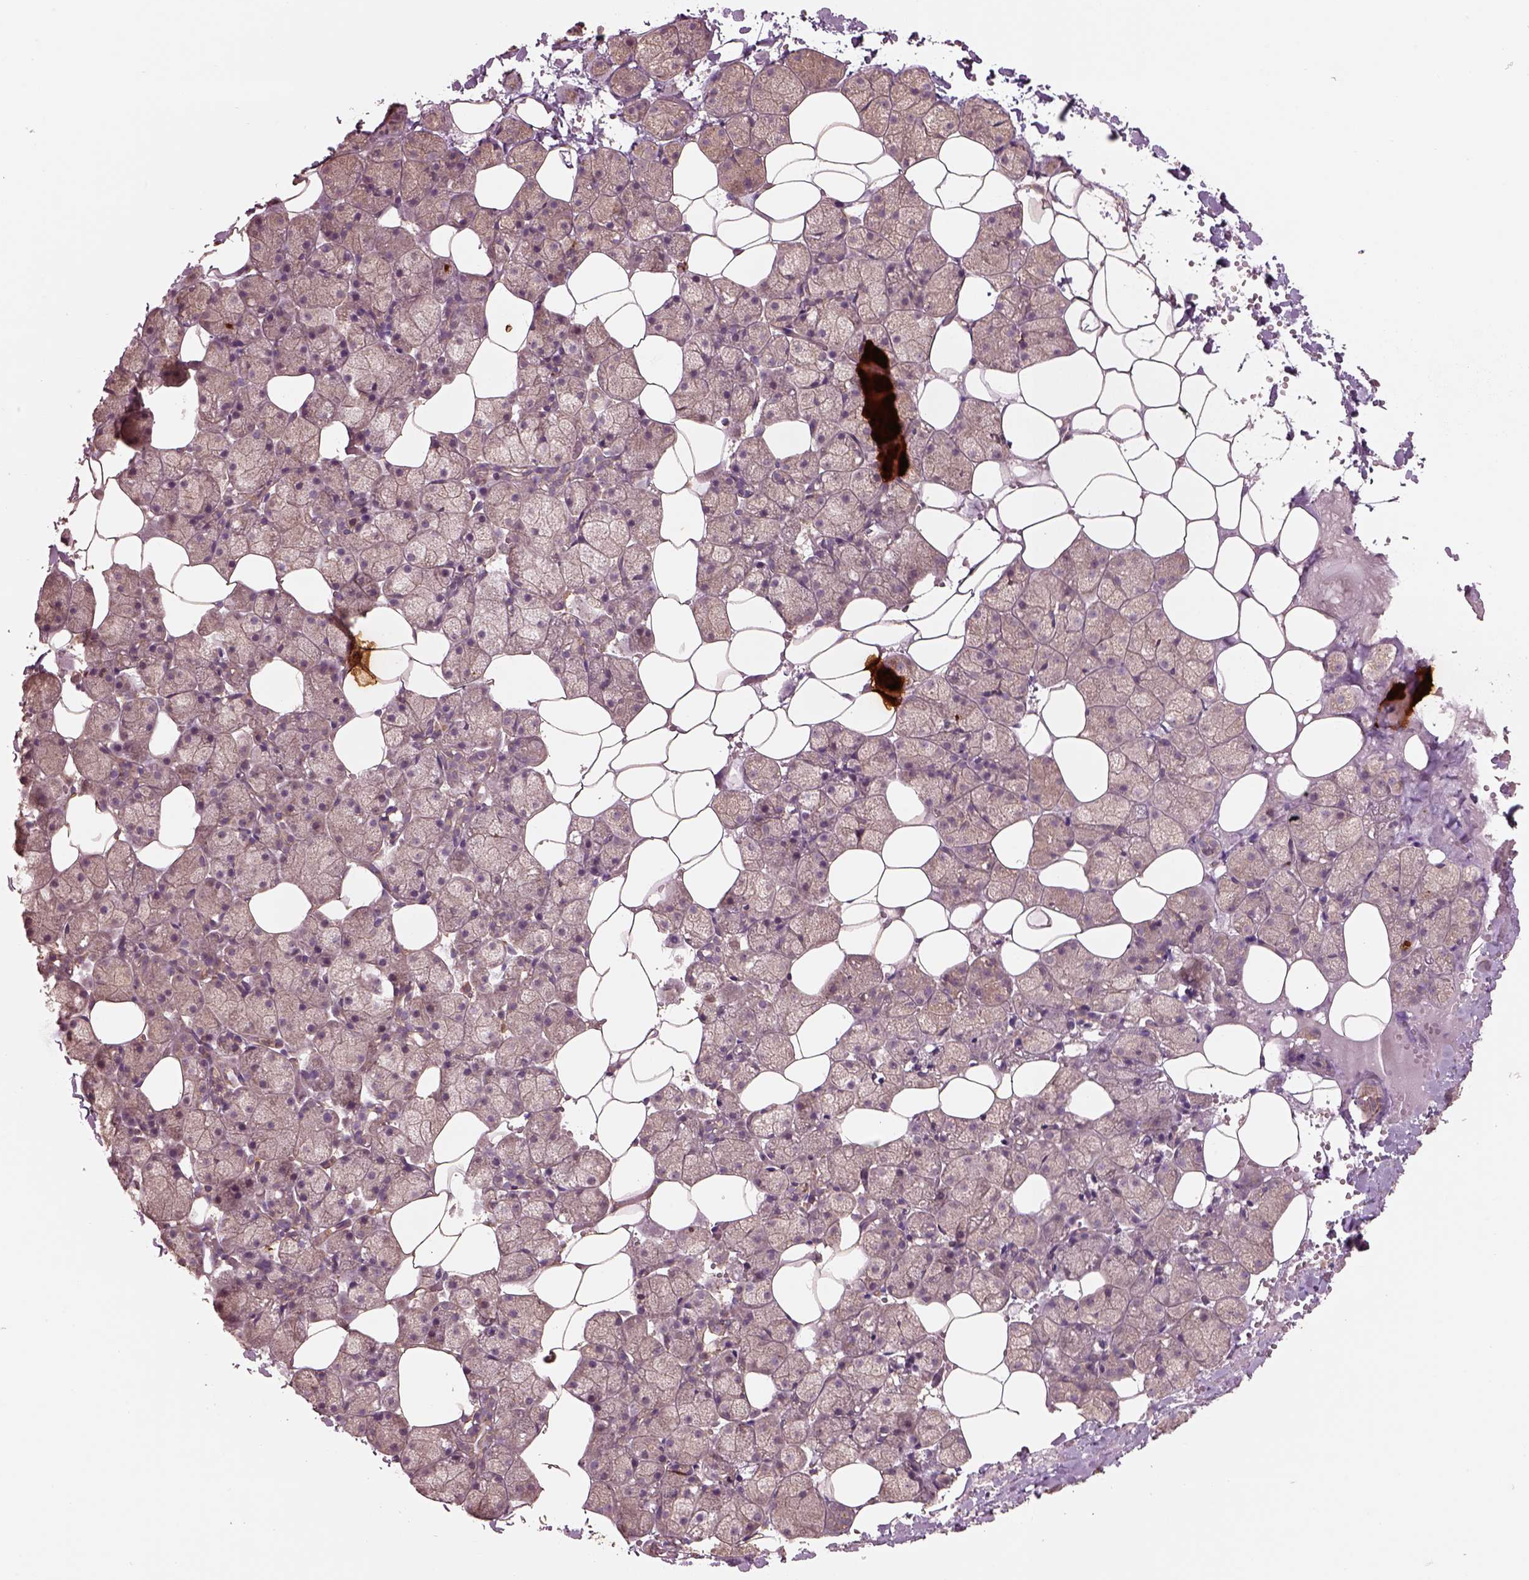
{"staining": {"intensity": "moderate", "quantity": "<25%", "location": "cytoplasmic/membranous"}, "tissue": "salivary gland", "cell_type": "Glandular cells", "image_type": "normal", "snomed": [{"axis": "morphology", "description": "Normal tissue, NOS"}, {"axis": "topography", "description": "Salivary gland"}], "caption": "Approximately <25% of glandular cells in benign human salivary gland reveal moderate cytoplasmic/membranous protein expression as visualized by brown immunohistochemical staining.", "gene": "TRADD", "patient": {"sex": "male", "age": 38}}